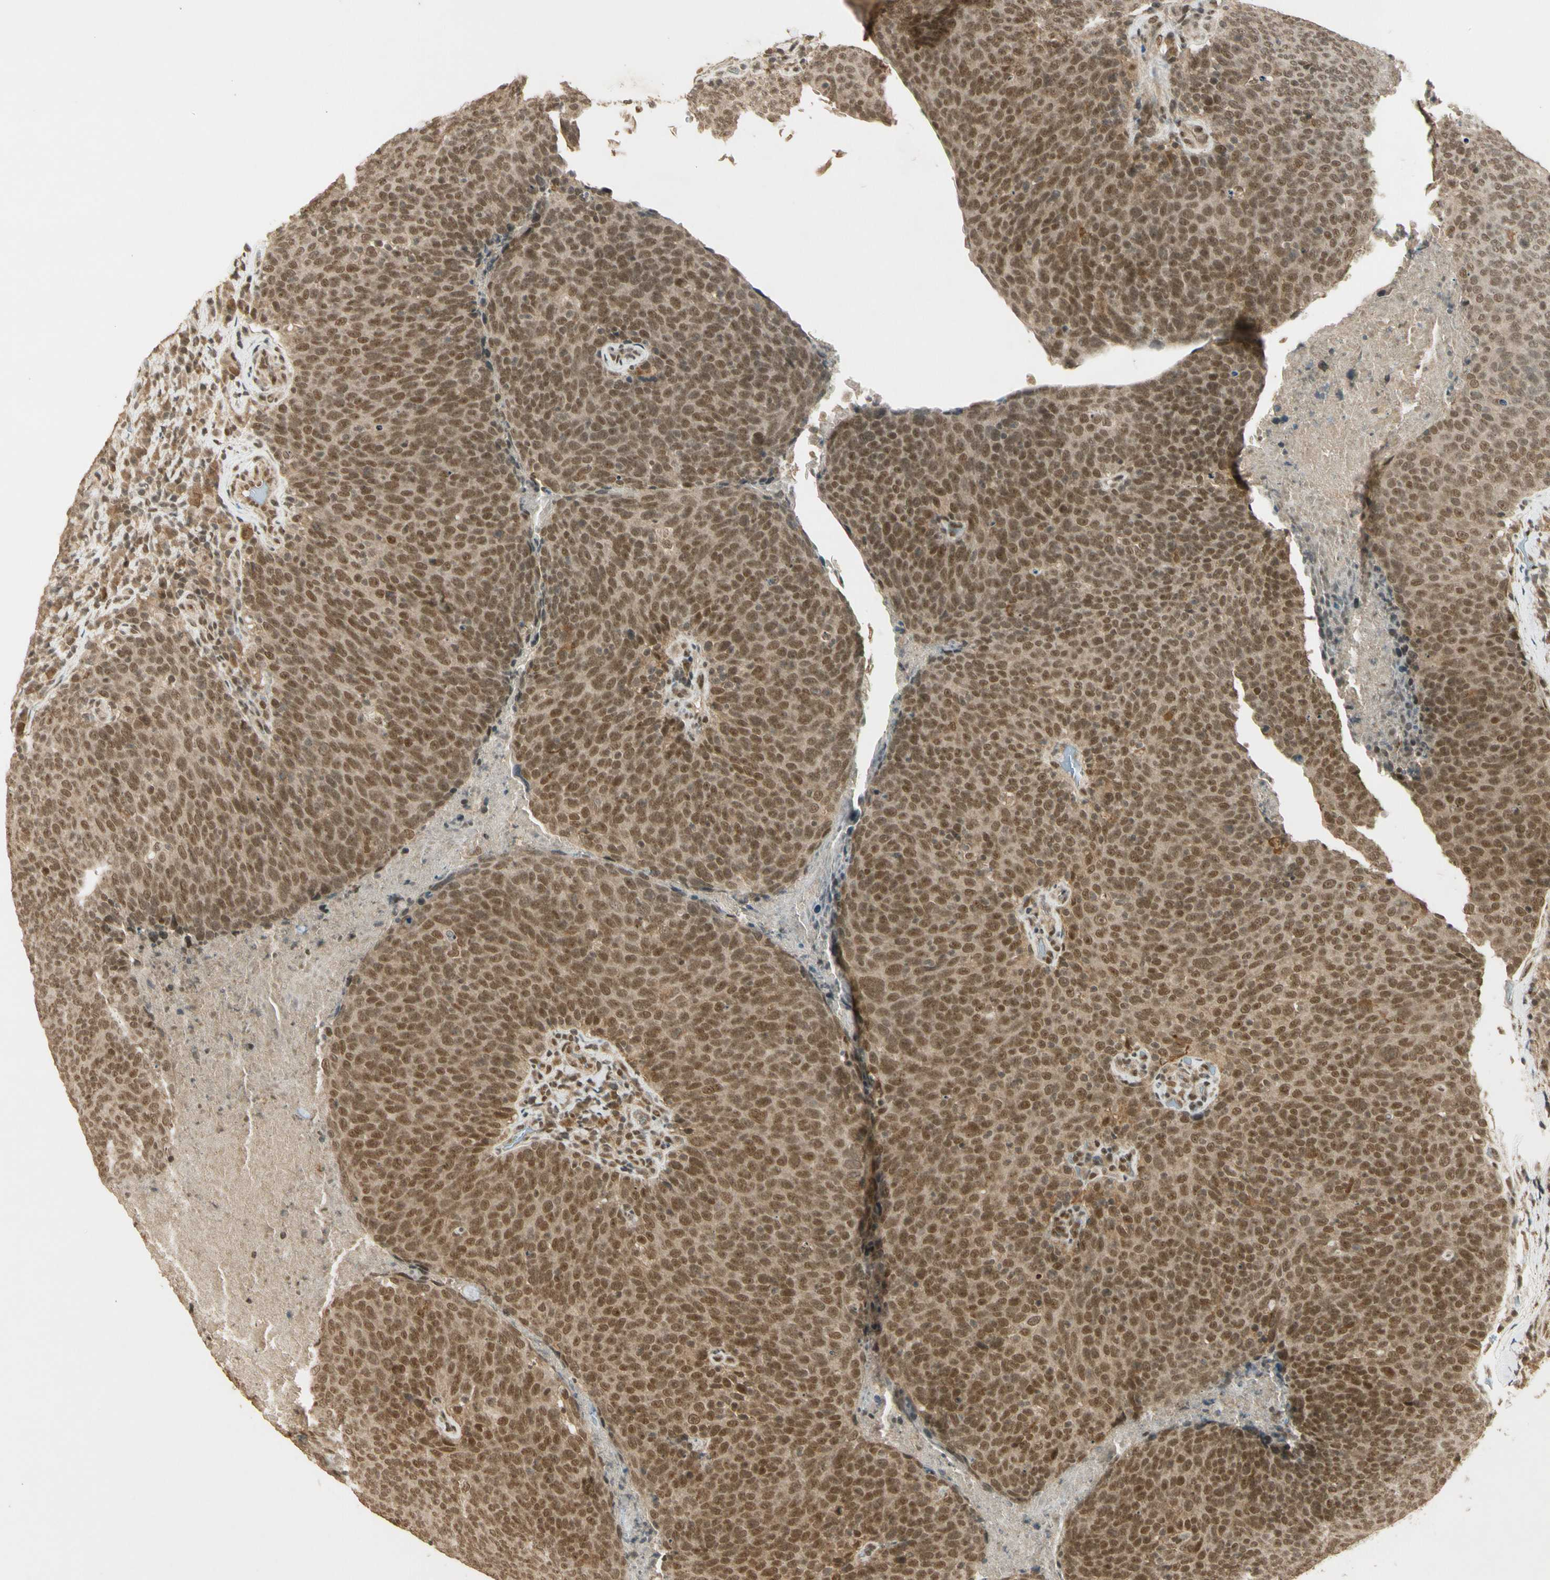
{"staining": {"intensity": "moderate", "quantity": ">75%", "location": "cytoplasmic/membranous,nuclear"}, "tissue": "head and neck cancer", "cell_type": "Tumor cells", "image_type": "cancer", "snomed": [{"axis": "morphology", "description": "Squamous cell carcinoma, NOS"}, {"axis": "morphology", "description": "Squamous cell carcinoma, metastatic, NOS"}, {"axis": "topography", "description": "Lymph node"}, {"axis": "topography", "description": "Head-Neck"}], "caption": "Protein expression analysis of human squamous cell carcinoma (head and neck) reveals moderate cytoplasmic/membranous and nuclear positivity in about >75% of tumor cells.", "gene": "ZNF135", "patient": {"sex": "male", "age": 62}}